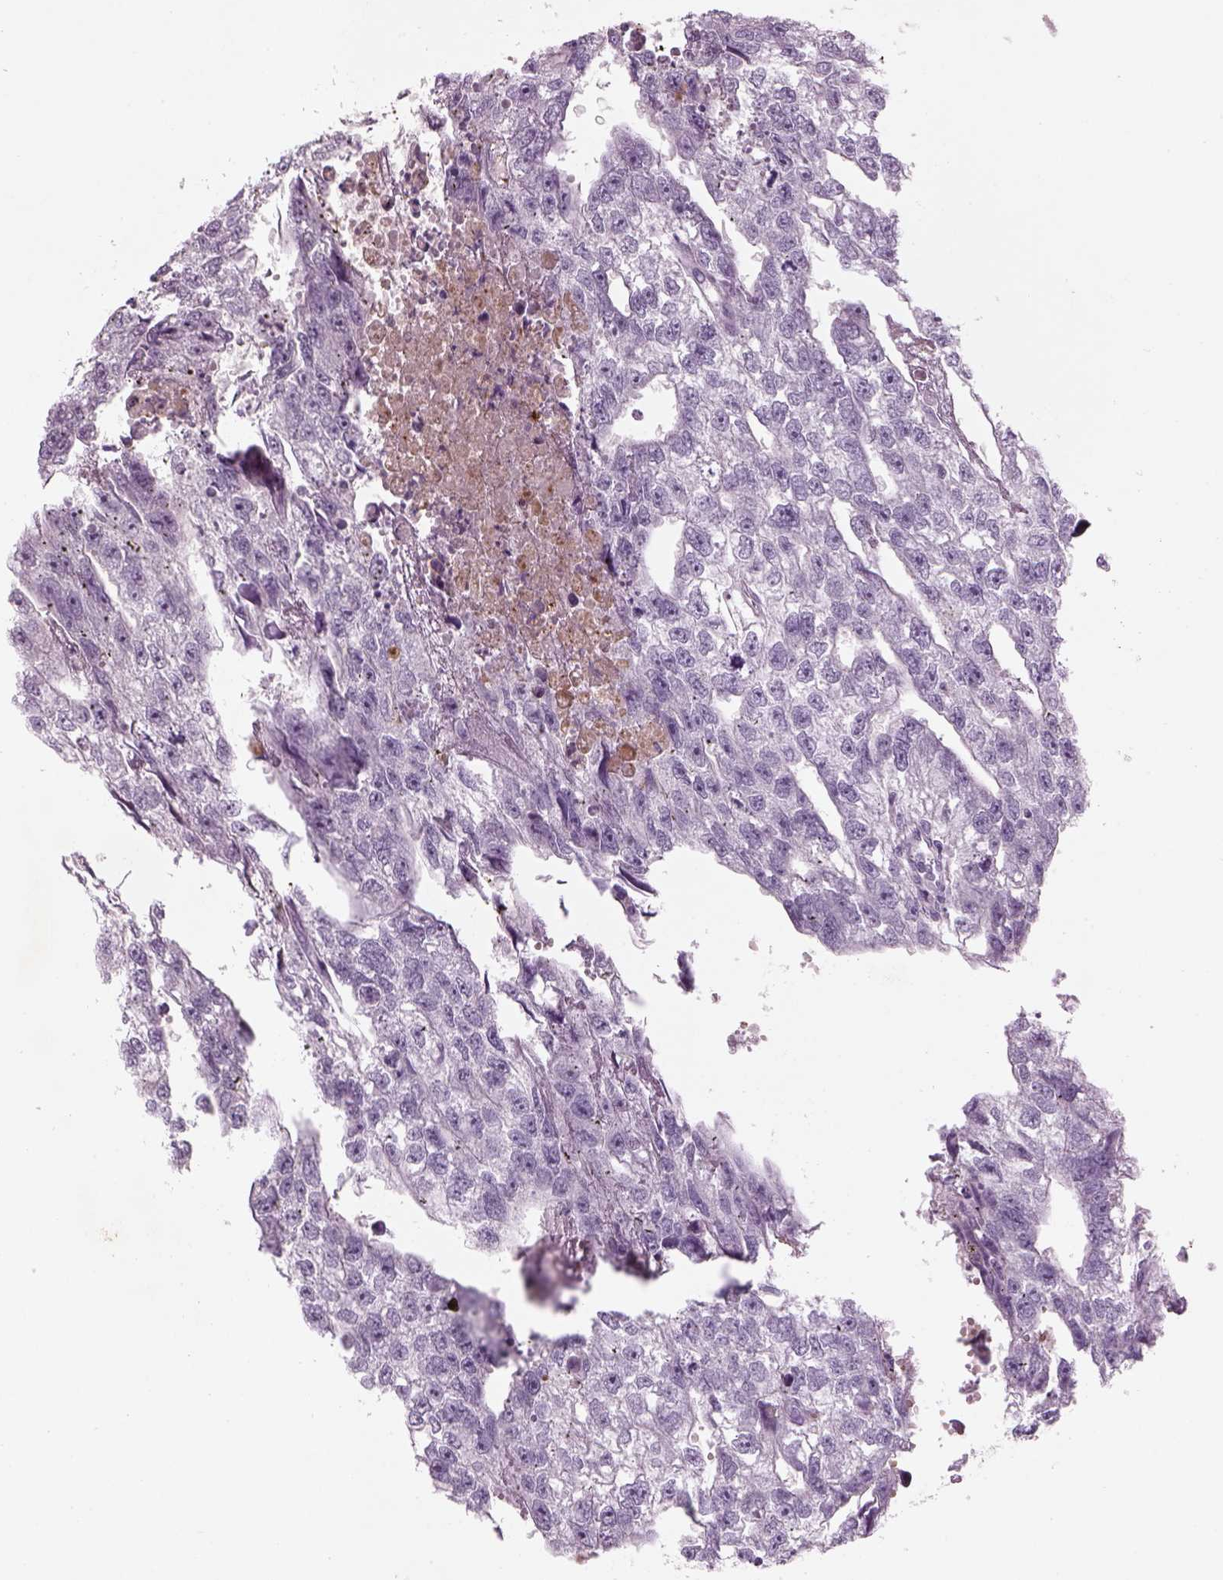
{"staining": {"intensity": "negative", "quantity": "none", "location": "none"}, "tissue": "testis cancer", "cell_type": "Tumor cells", "image_type": "cancer", "snomed": [{"axis": "morphology", "description": "Carcinoma, Embryonal, NOS"}, {"axis": "morphology", "description": "Teratoma, malignant, NOS"}, {"axis": "topography", "description": "Testis"}], "caption": "Testis cancer (teratoma (malignant)) was stained to show a protein in brown. There is no significant positivity in tumor cells. (DAB immunohistochemistry visualized using brightfield microscopy, high magnification).", "gene": "PABPC1L2B", "patient": {"sex": "male", "age": 44}}